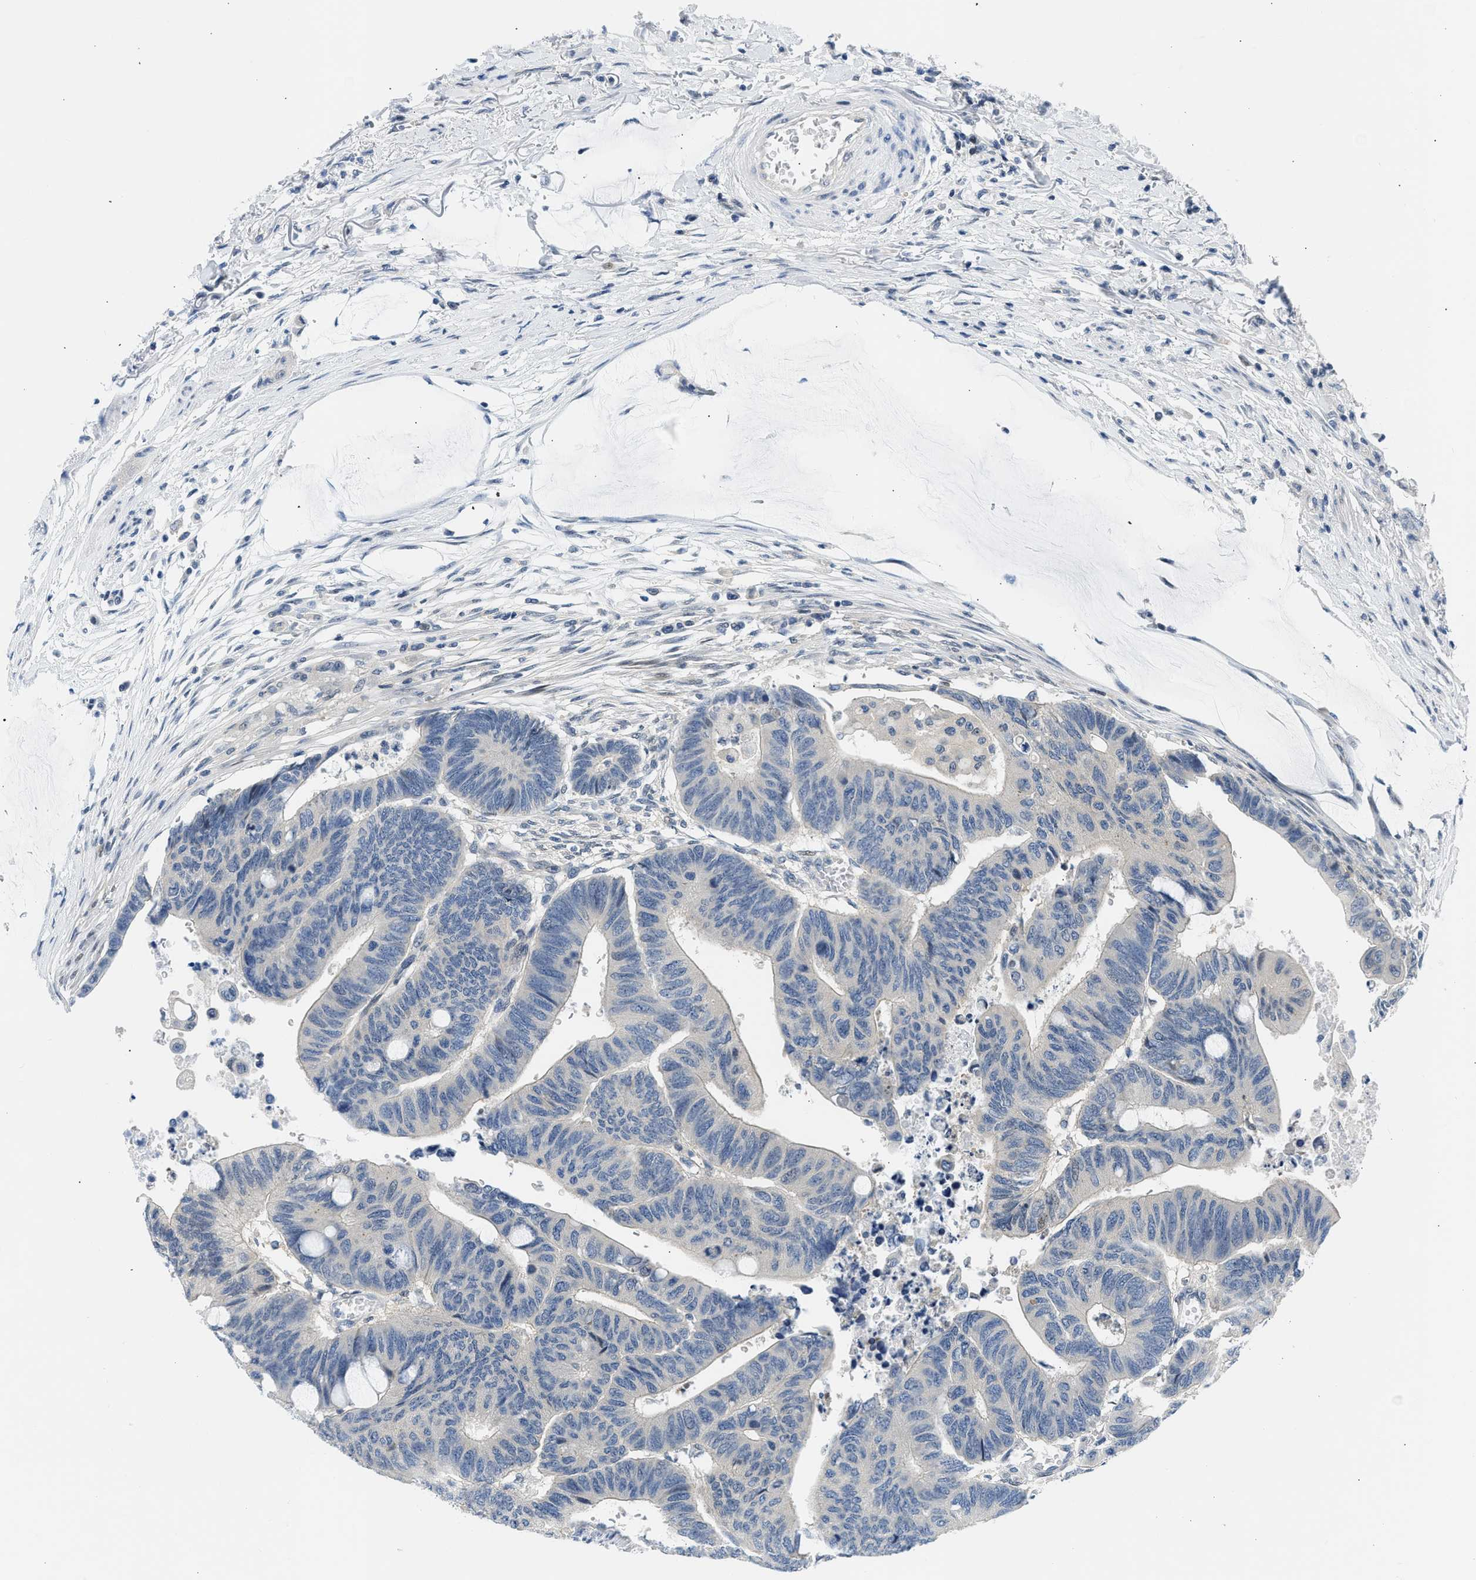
{"staining": {"intensity": "negative", "quantity": "none", "location": "none"}, "tissue": "colorectal cancer", "cell_type": "Tumor cells", "image_type": "cancer", "snomed": [{"axis": "morphology", "description": "Normal tissue, NOS"}, {"axis": "morphology", "description": "Adenocarcinoma, NOS"}, {"axis": "topography", "description": "Rectum"}, {"axis": "topography", "description": "Peripheral nerve tissue"}], "caption": "Tumor cells show no significant protein positivity in colorectal cancer (adenocarcinoma).", "gene": "OLIG3", "patient": {"sex": "male", "age": 92}}